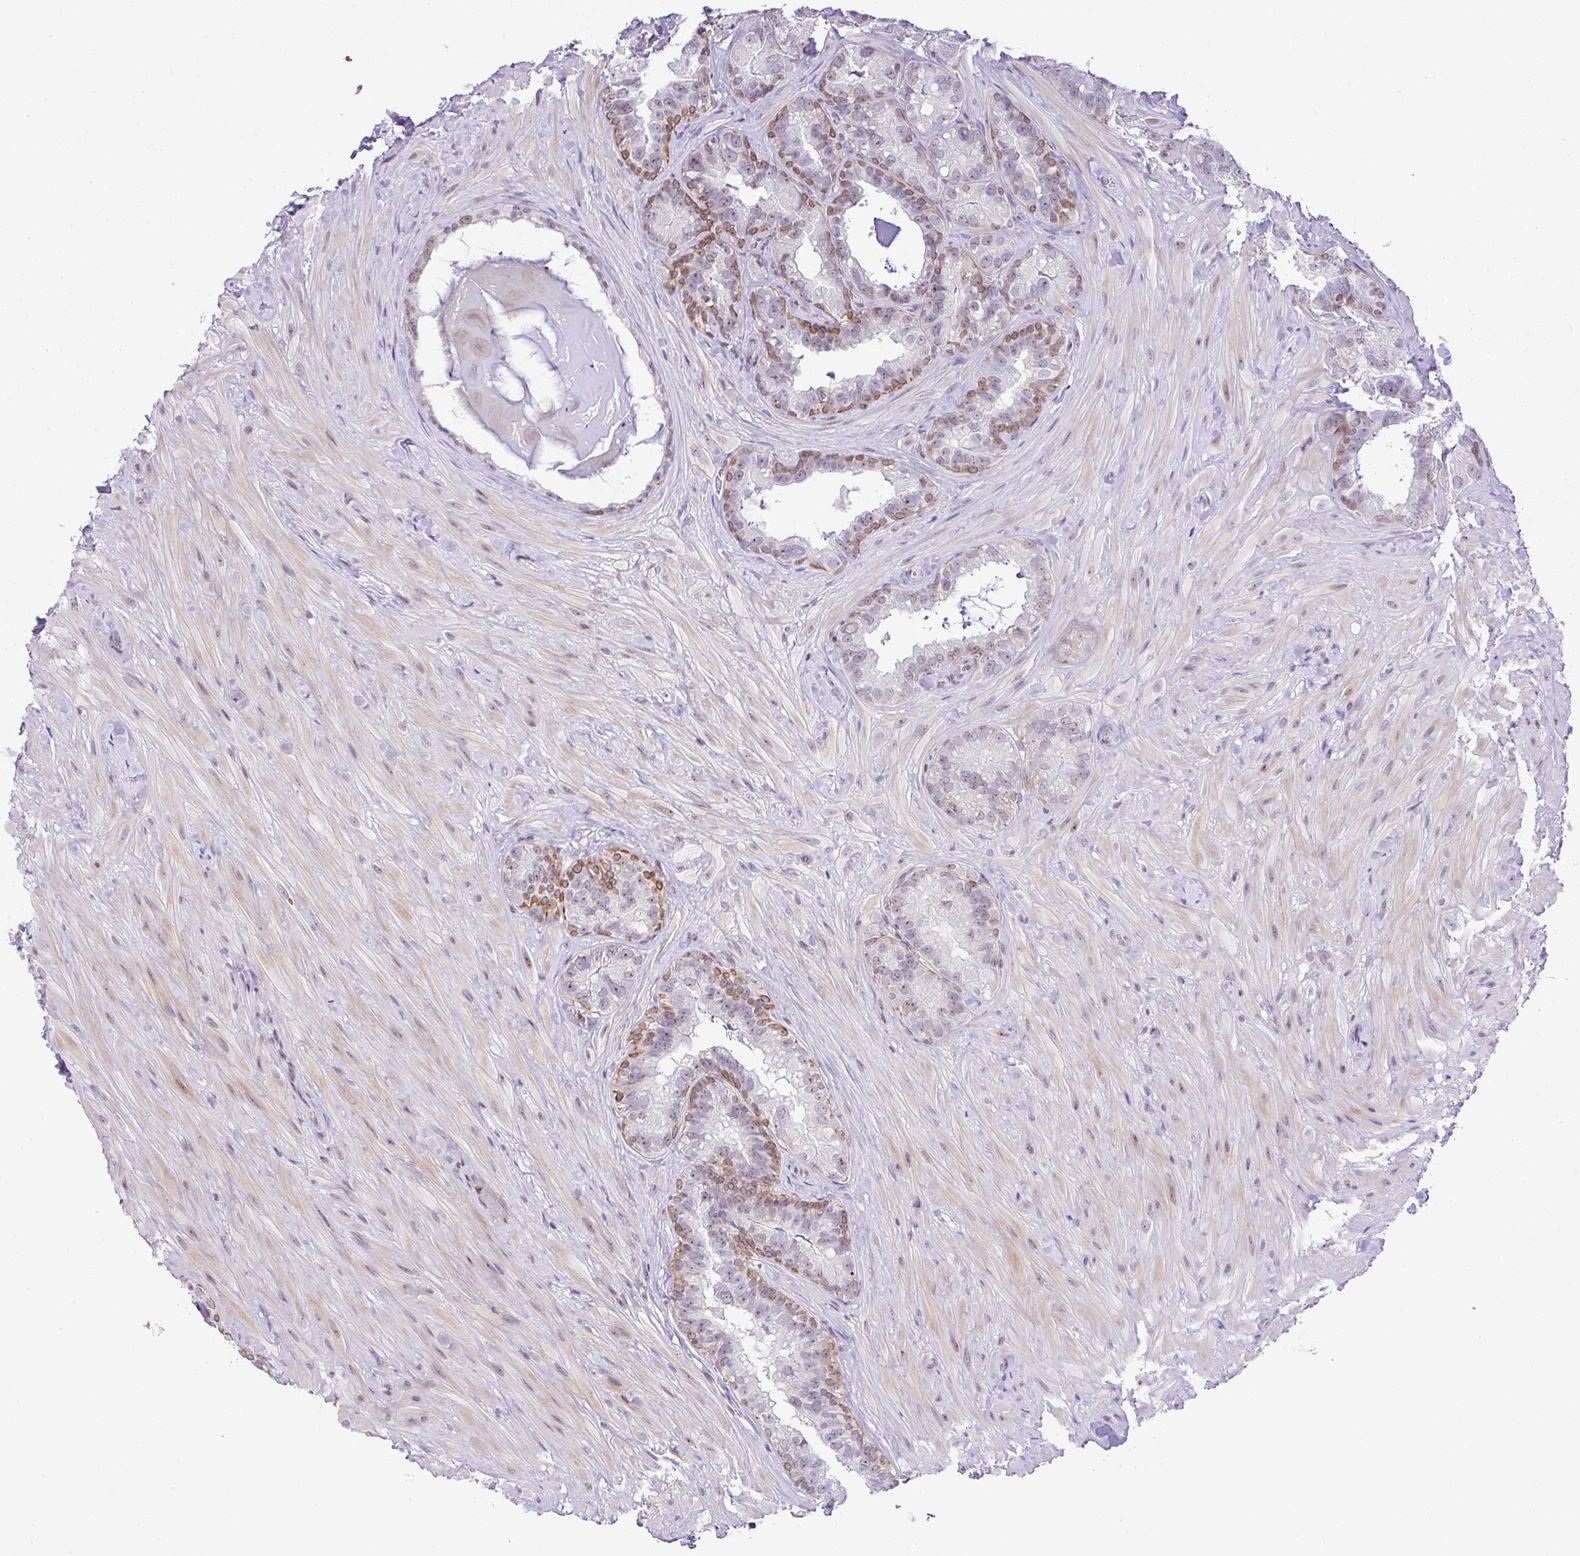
{"staining": {"intensity": "moderate", "quantity": "25%-75%", "location": "cytoplasmic/membranous,nuclear"}, "tissue": "seminal vesicle", "cell_type": "Glandular cells", "image_type": "normal", "snomed": [{"axis": "morphology", "description": "Normal tissue, NOS"}, {"axis": "topography", "description": "Seminal veicle"}], "caption": "Glandular cells show medium levels of moderate cytoplasmic/membranous,nuclear expression in approximately 25%-75% of cells in unremarkable human seminal vesicle. (IHC, brightfield microscopy, high magnification).", "gene": "CCDC137", "patient": {"sex": "male", "age": 60}}